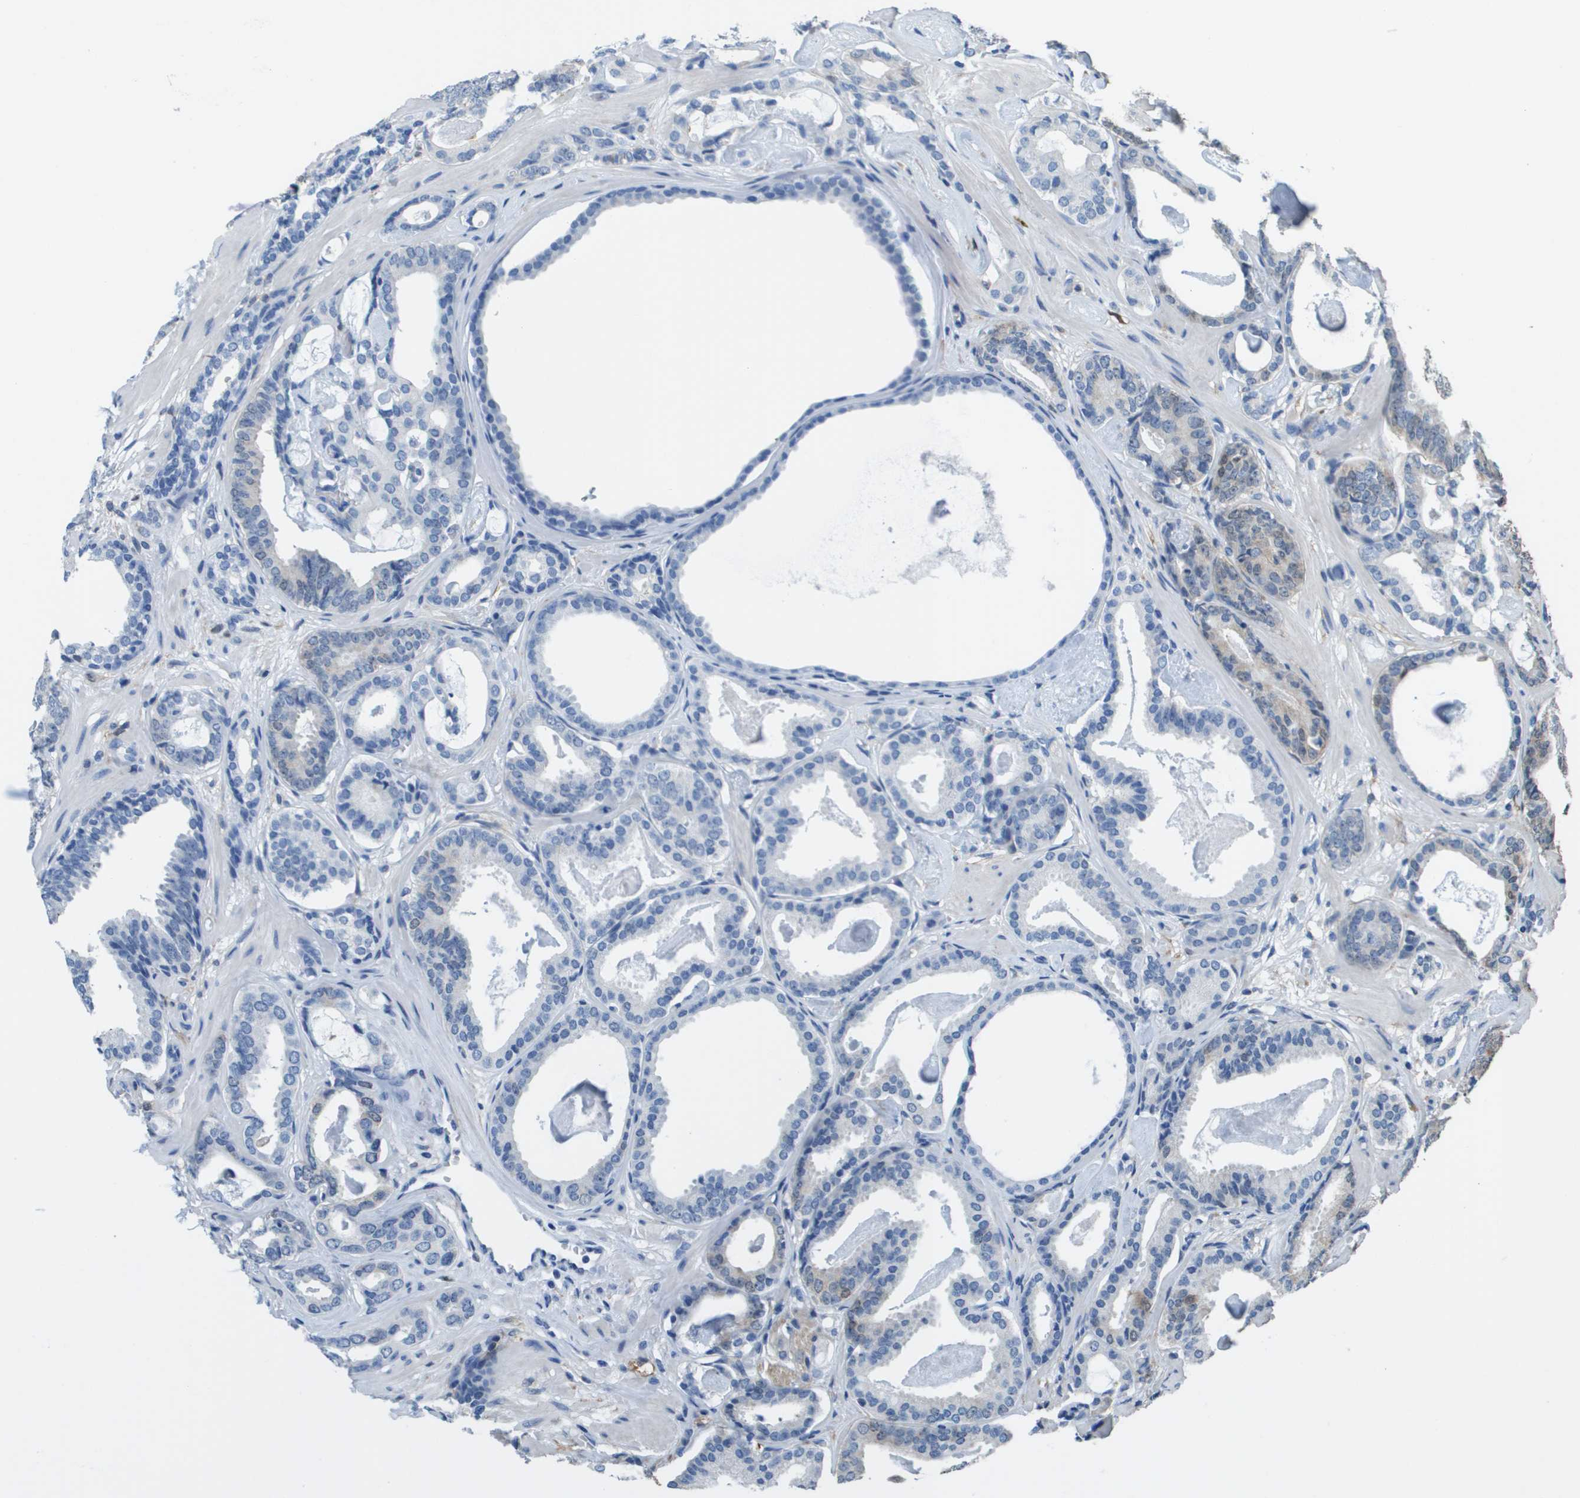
{"staining": {"intensity": "negative", "quantity": "none", "location": "none"}, "tissue": "prostate cancer", "cell_type": "Tumor cells", "image_type": "cancer", "snomed": [{"axis": "morphology", "description": "Adenocarcinoma, Low grade"}, {"axis": "topography", "description": "Prostate"}], "caption": "Histopathology image shows no protein positivity in tumor cells of prostate low-grade adenocarcinoma tissue.", "gene": "FABP5", "patient": {"sex": "male", "age": 53}}